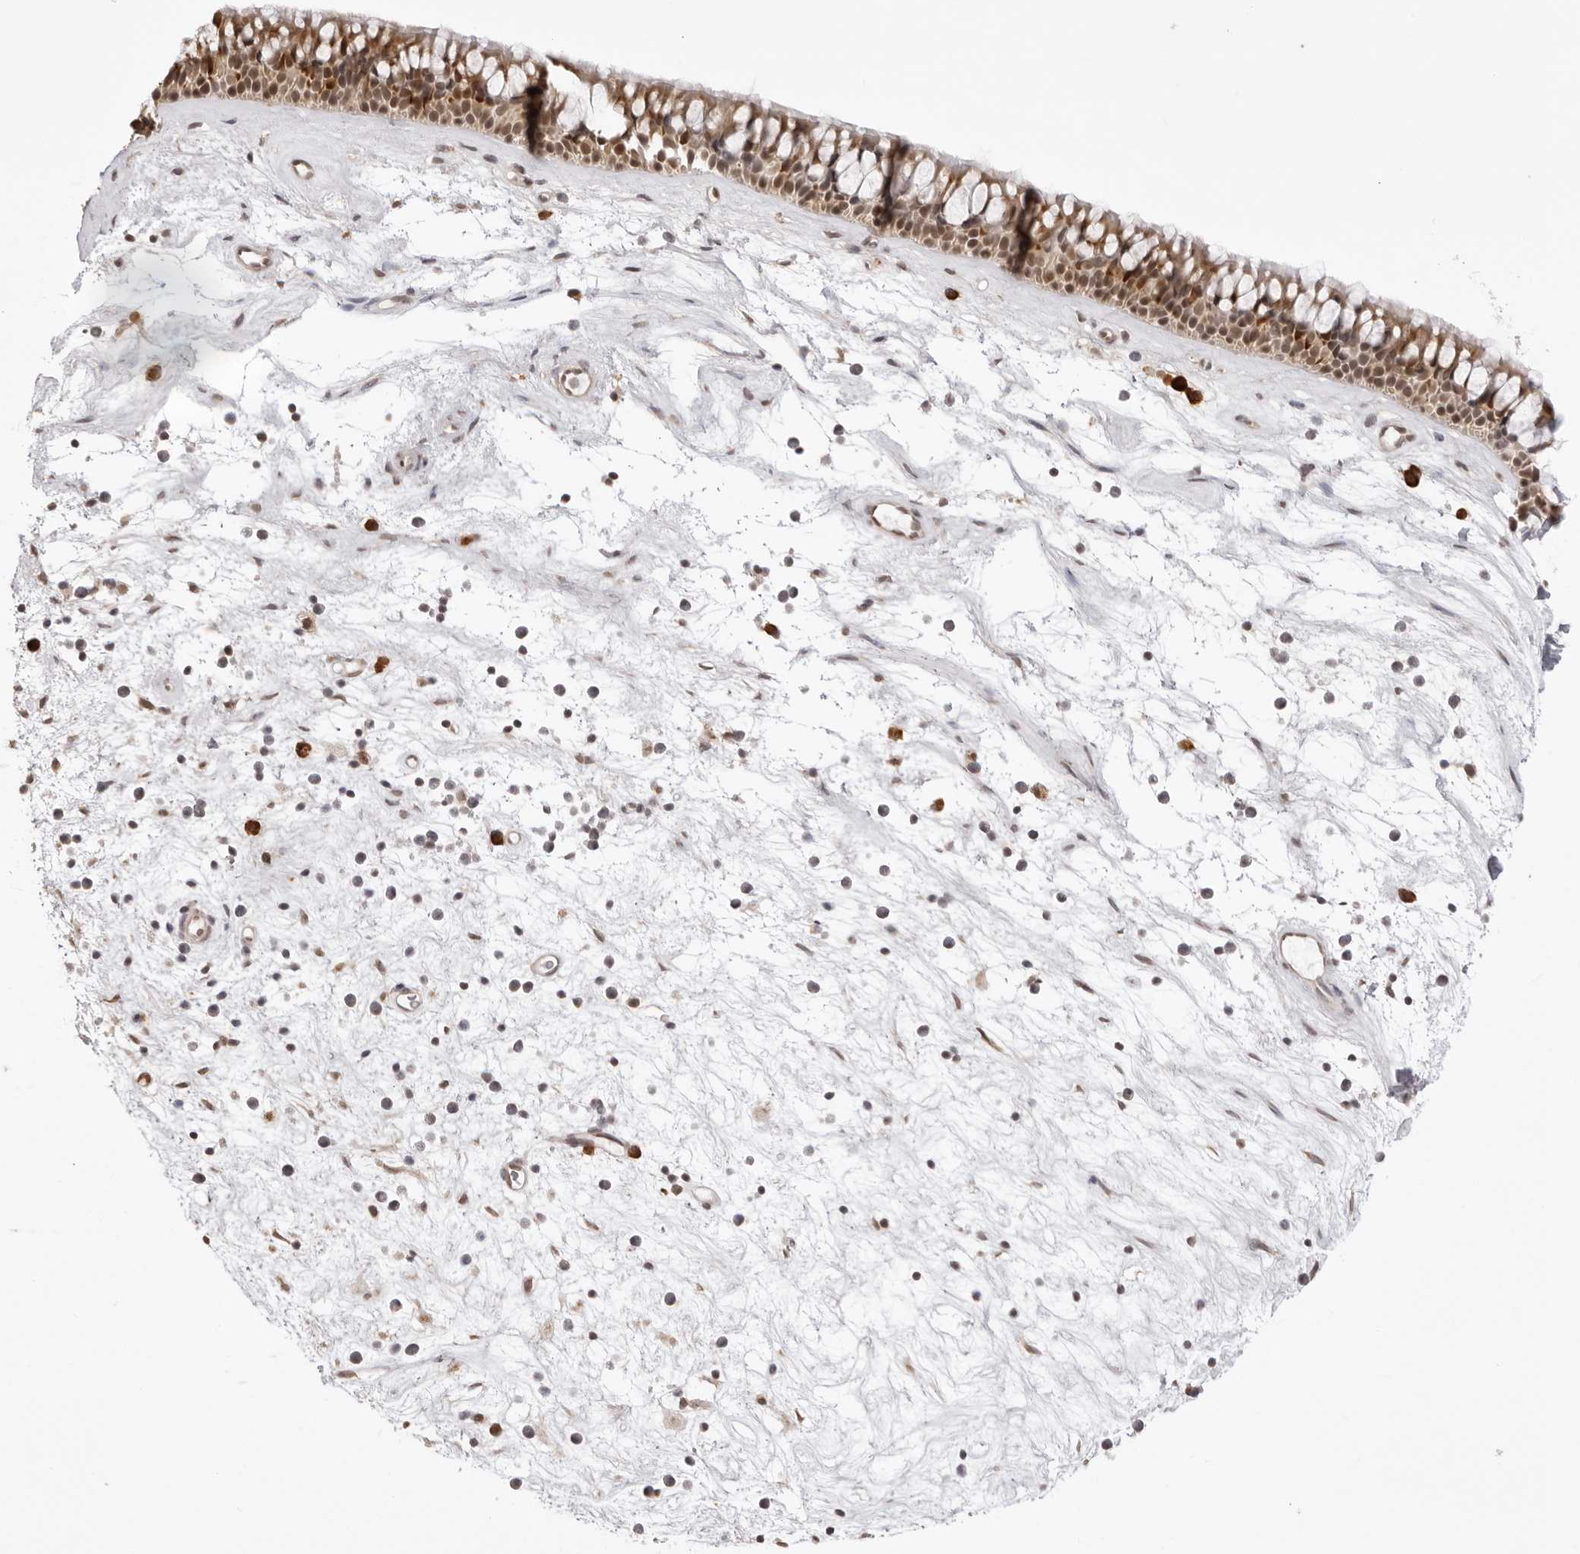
{"staining": {"intensity": "moderate", "quantity": ">75%", "location": "cytoplasmic/membranous,nuclear"}, "tissue": "nasopharynx", "cell_type": "Respiratory epithelial cells", "image_type": "normal", "snomed": [{"axis": "morphology", "description": "Normal tissue, NOS"}, {"axis": "topography", "description": "Nasopharynx"}], "caption": "The photomicrograph displays immunohistochemical staining of normal nasopharynx. There is moderate cytoplasmic/membranous,nuclear expression is identified in approximately >75% of respiratory epithelial cells.", "gene": "ZC3H11A", "patient": {"sex": "male", "age": 64}}